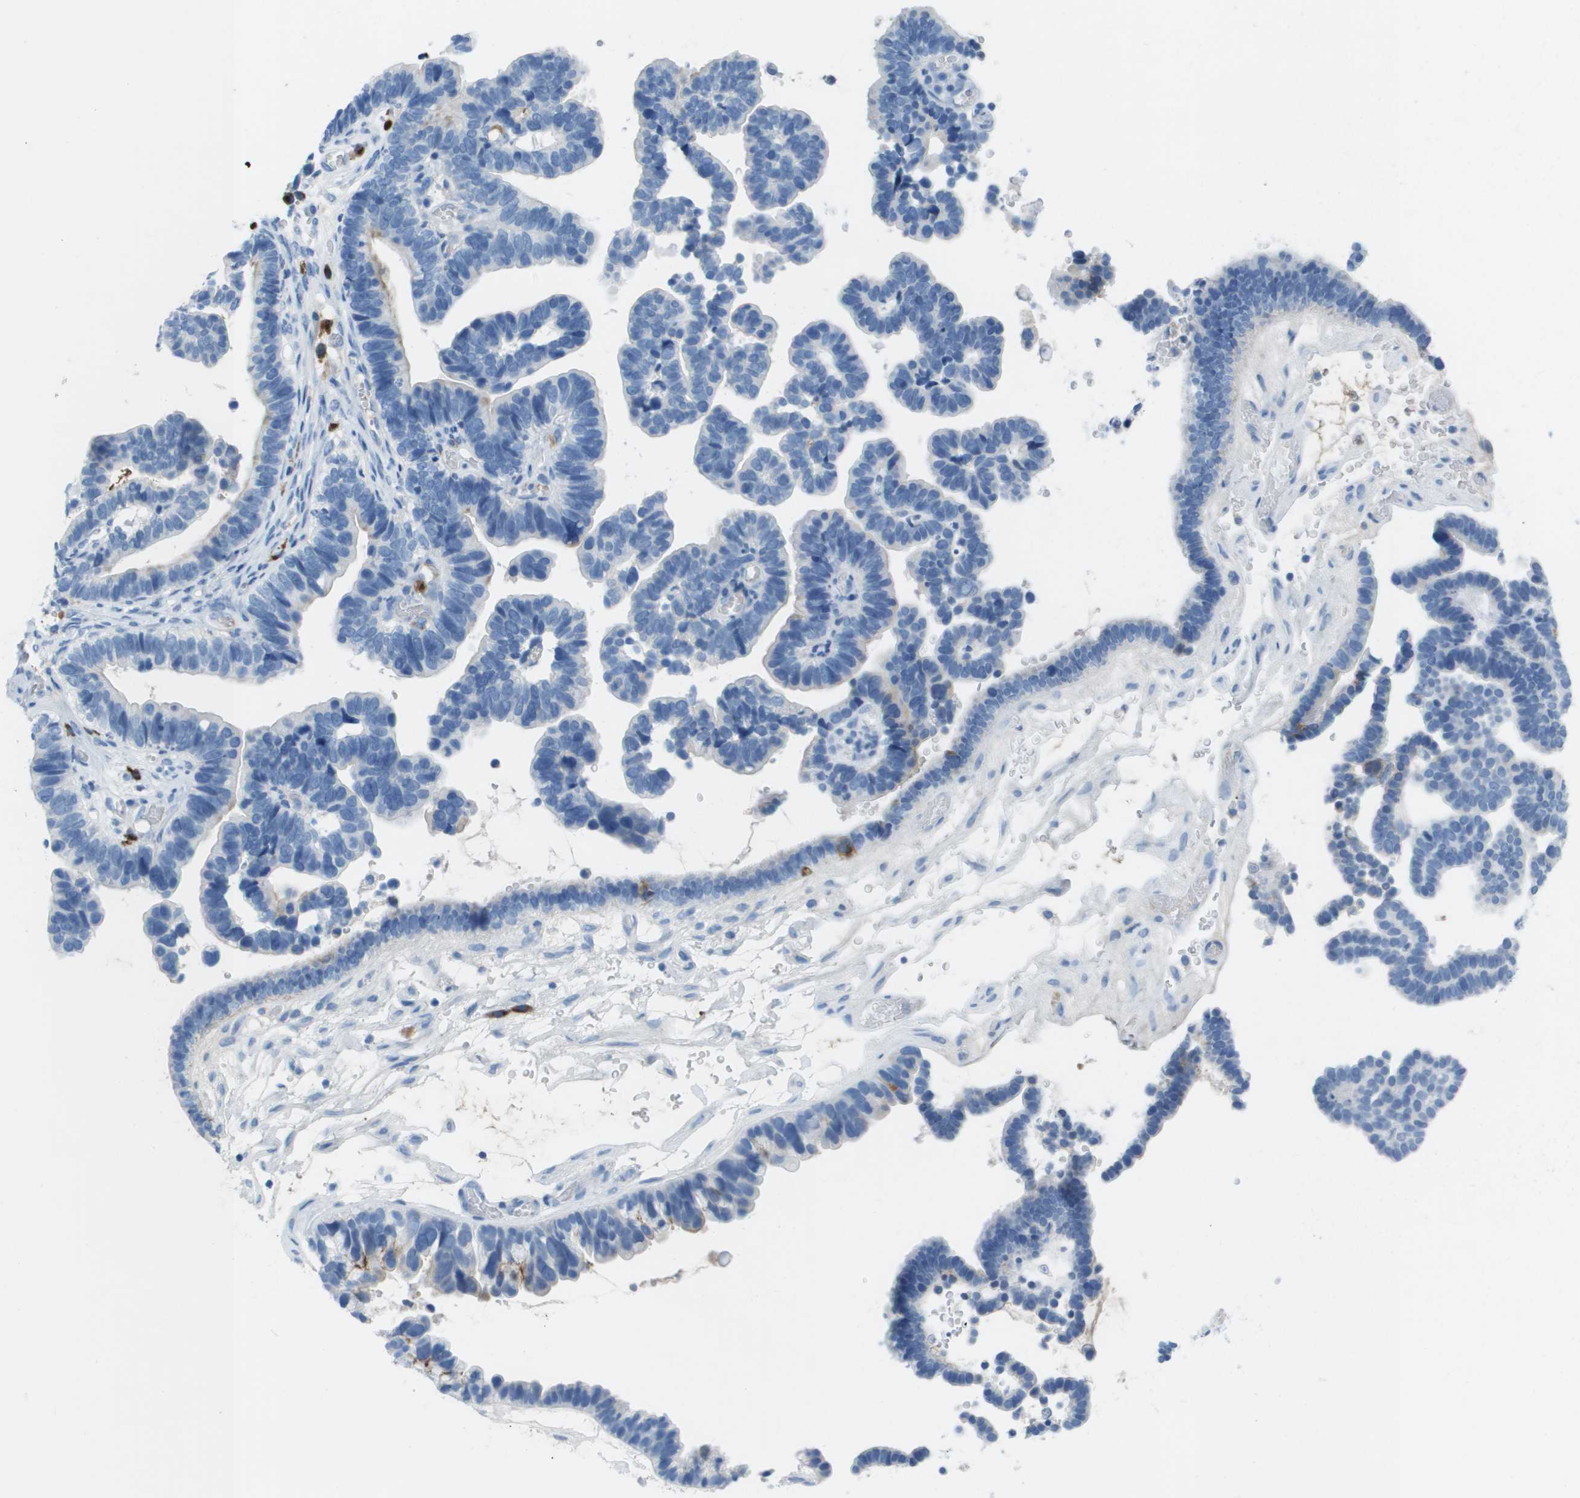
{"staining": {"intensity": "moderate", "quantity": "<25%", "location": "cytoplasmic/membranous"}, "tissue": "ovarian cancer", "cell_type": "Tumor cells", "image_type": "cancer", "snomed": [{"axis": "morphology", "description": "Cystadenocarcinoma, serous, NOS"}, {"axis": "topography", "description": "Ovary"}], "caption": "Brown immunohistochemical staining in ovarian cancer (serous cystadenocarcinoma) reveals moderate cytoplasmic/membranous staining in approximately <25% of tumor cells.", "gene": "GPR18", "patient": {"sex": "female", "age": 56}}